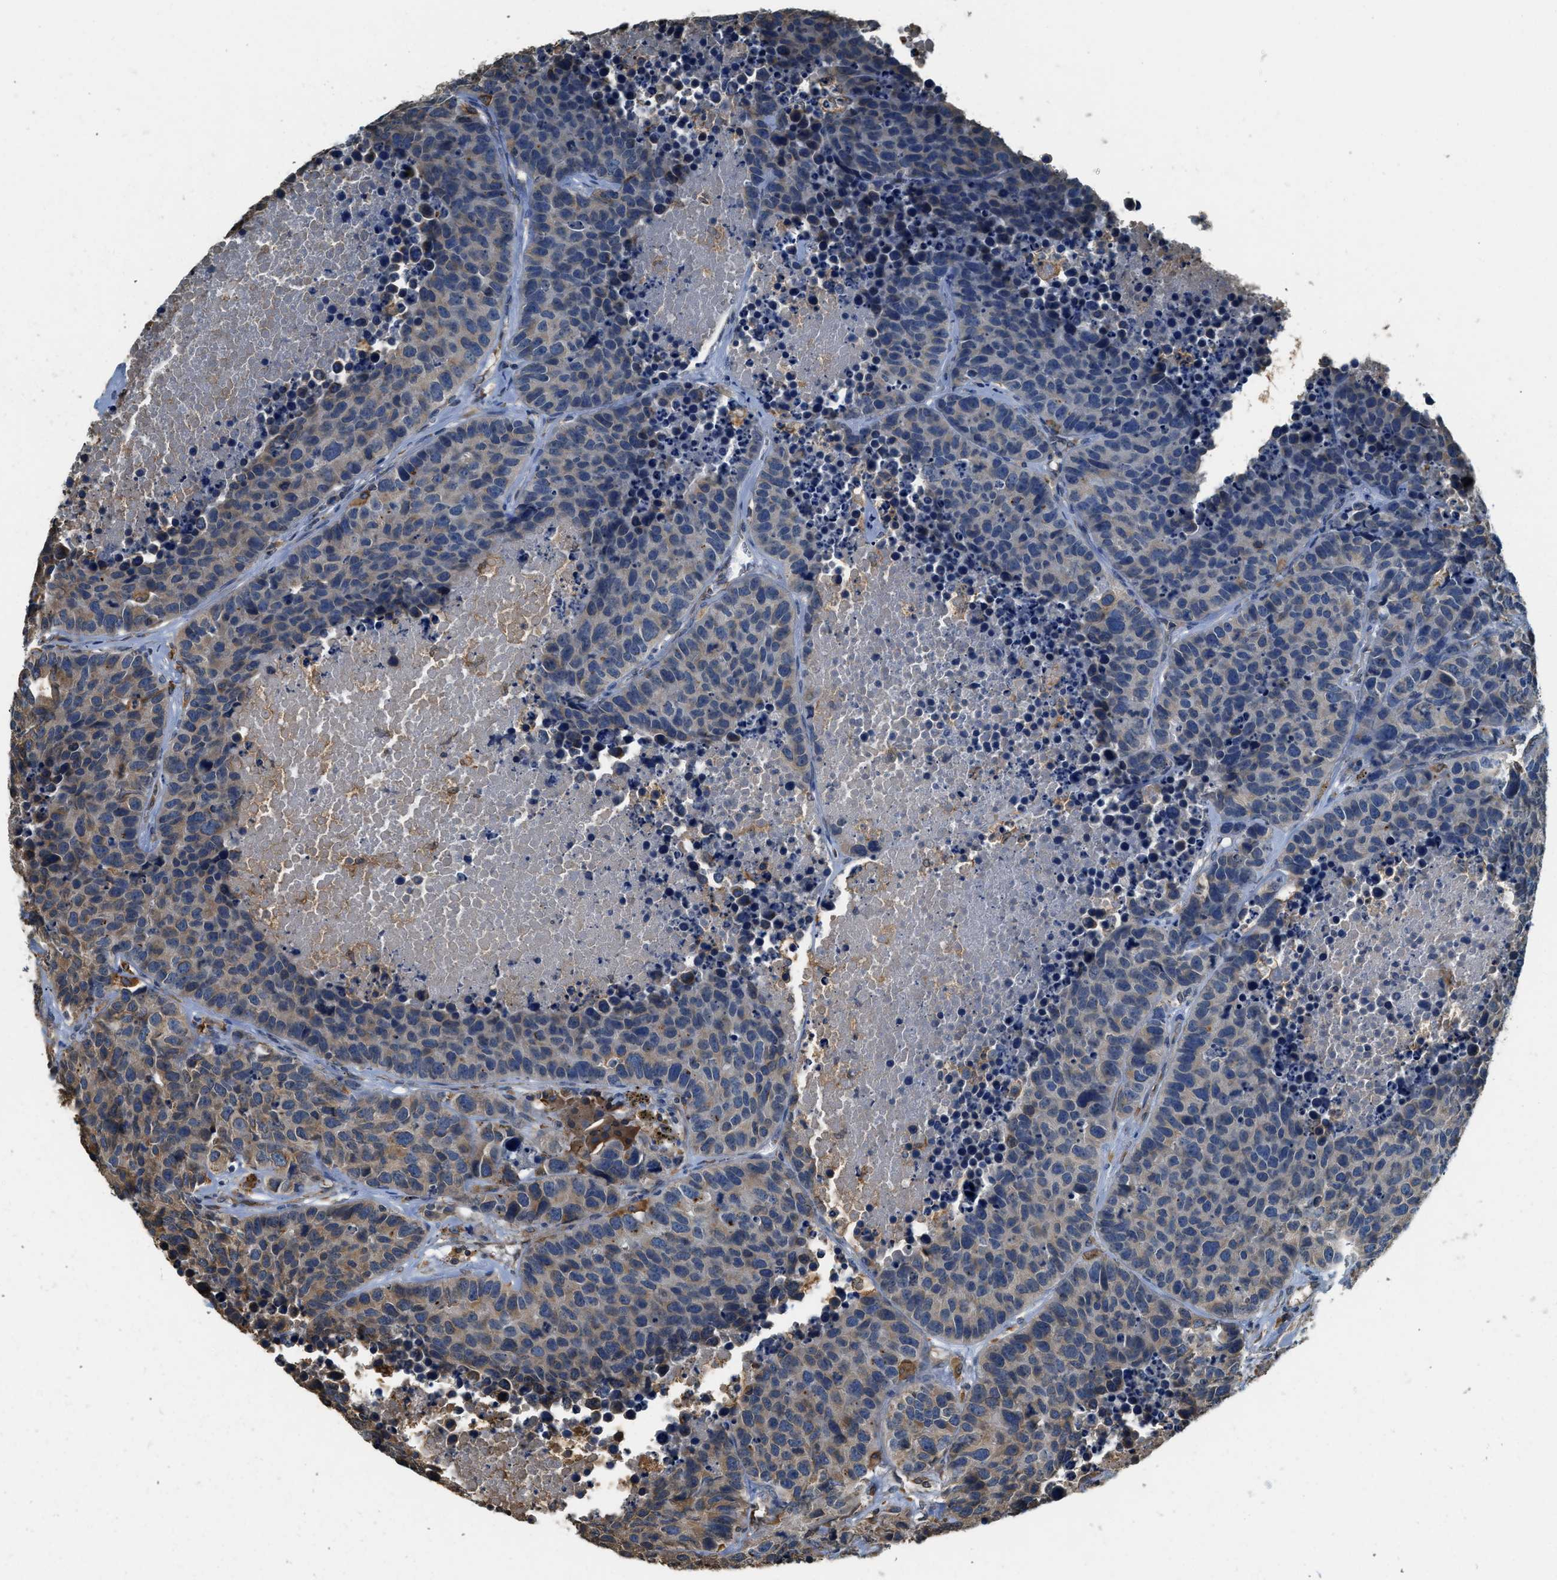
{"staining": {"intensity": "weak", "quantity": "25%-75%", "location": "cytoplasmic/membranous"}, "tissue": "carcinoid", "cell_type": "Tumor cells", "image_type": "cancer", "snomed": [{"axis": "morphology", "description": "Carcinoid, malignant, NOS"}, {"axis": "topography", "description": "Lung"}], "caption": "There is low levels of weak cytoplasmic/membranous expression in tumor cells of carcinoid, as demonstrated by immunohistochemical staining (brown color).", "gene": "BCAP31", "patient": {"sex": "male", "age": 60}}